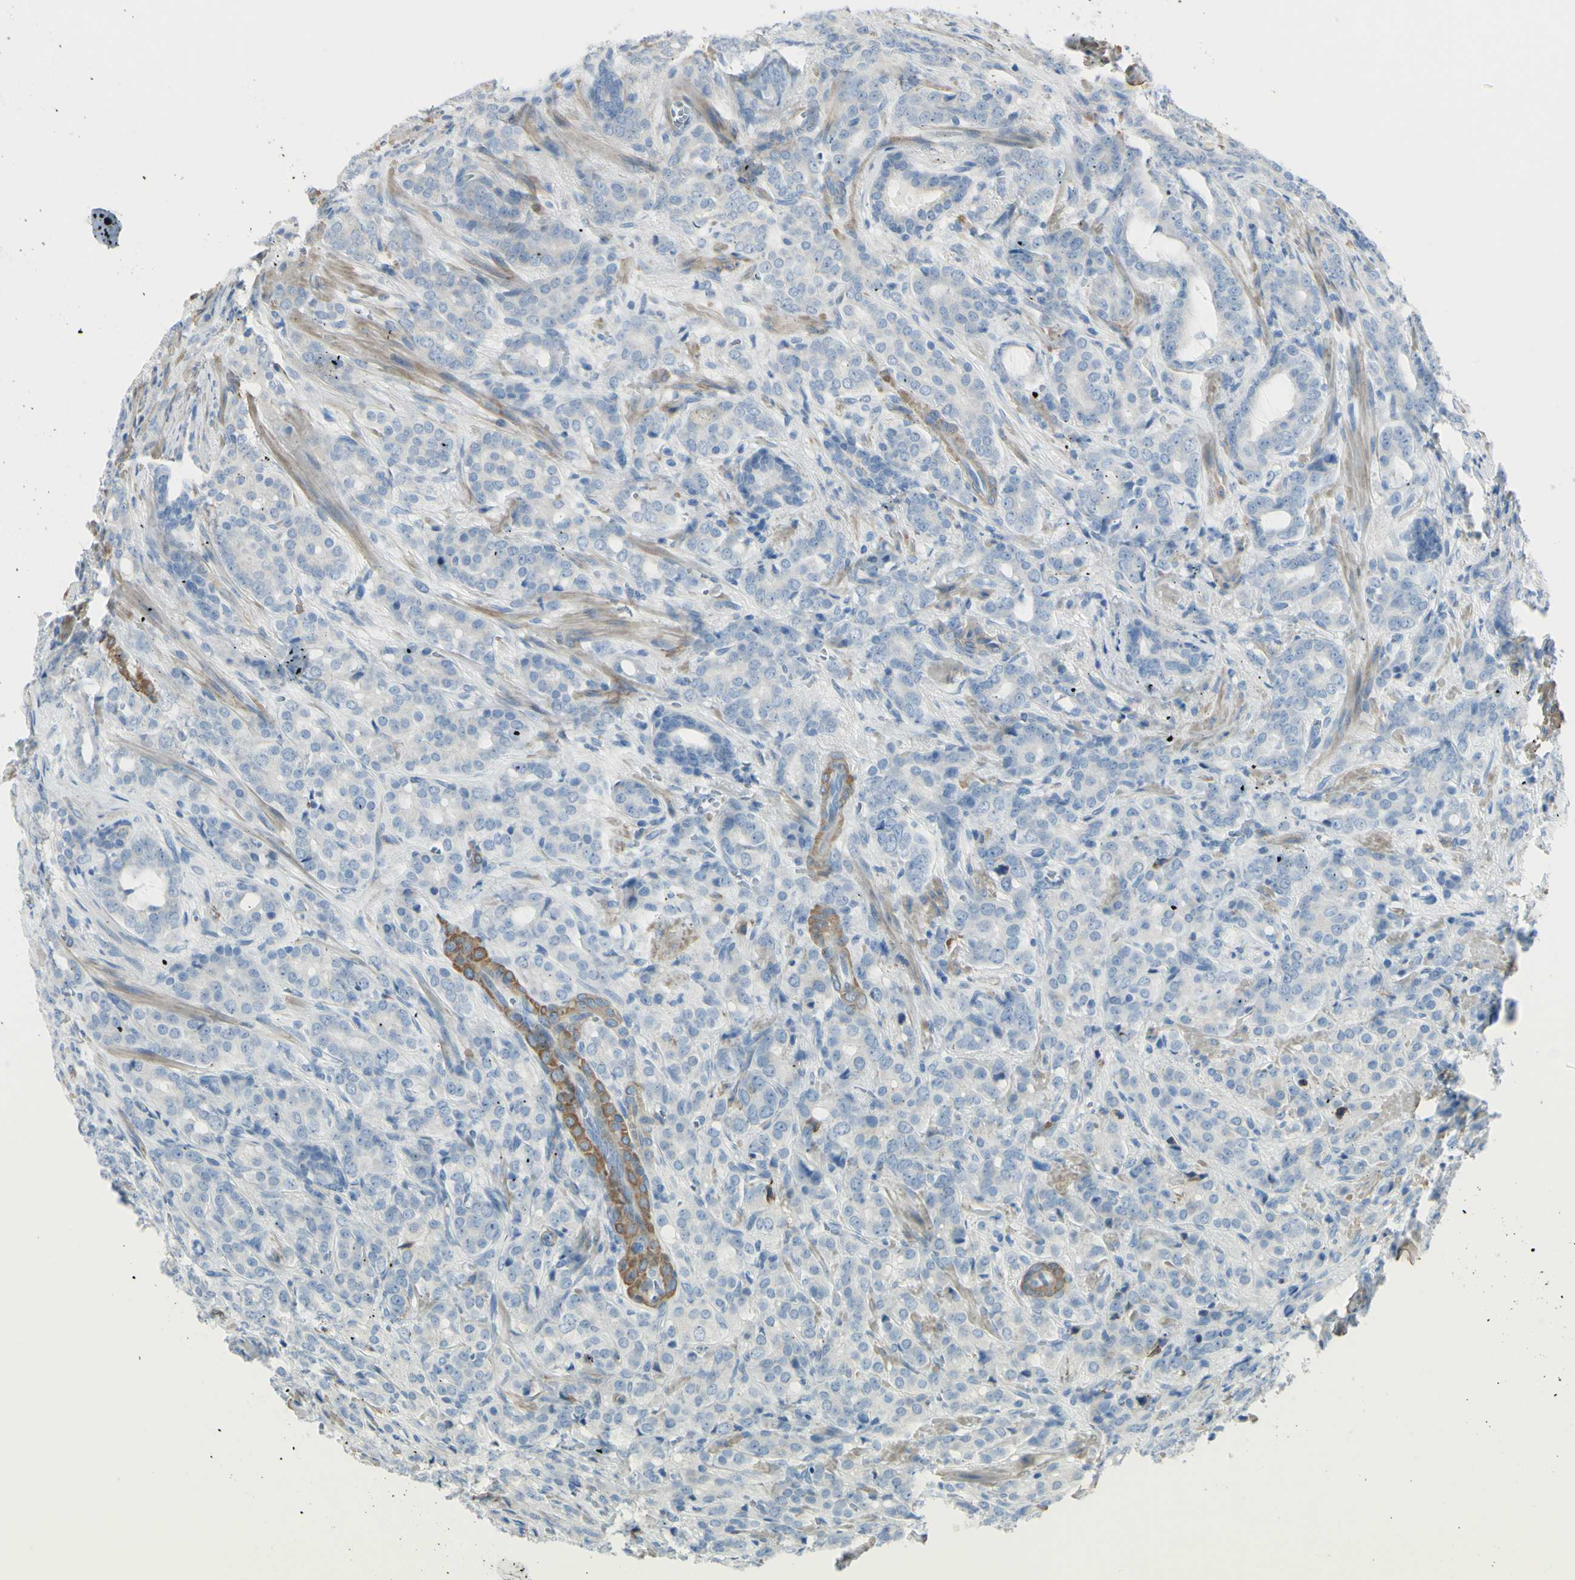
{"staining": {"intensity": "negative", "quantity": "none", "location": "none"}, "tissue": "prostate cancer", "cell_type": "Tumor cells", "image_type": "cancer", "snomed": [{"axis": "morphology", "description": "Adenocarcinoma, High grade"}, {"axis": "topography", "description": "Prostate"}], "caption": "Protein analysis of prostate cancer displays no significant positivity in tumor cells.", "gene": "NCBP2L", "patient": {"sex": "male", "age": 64}}